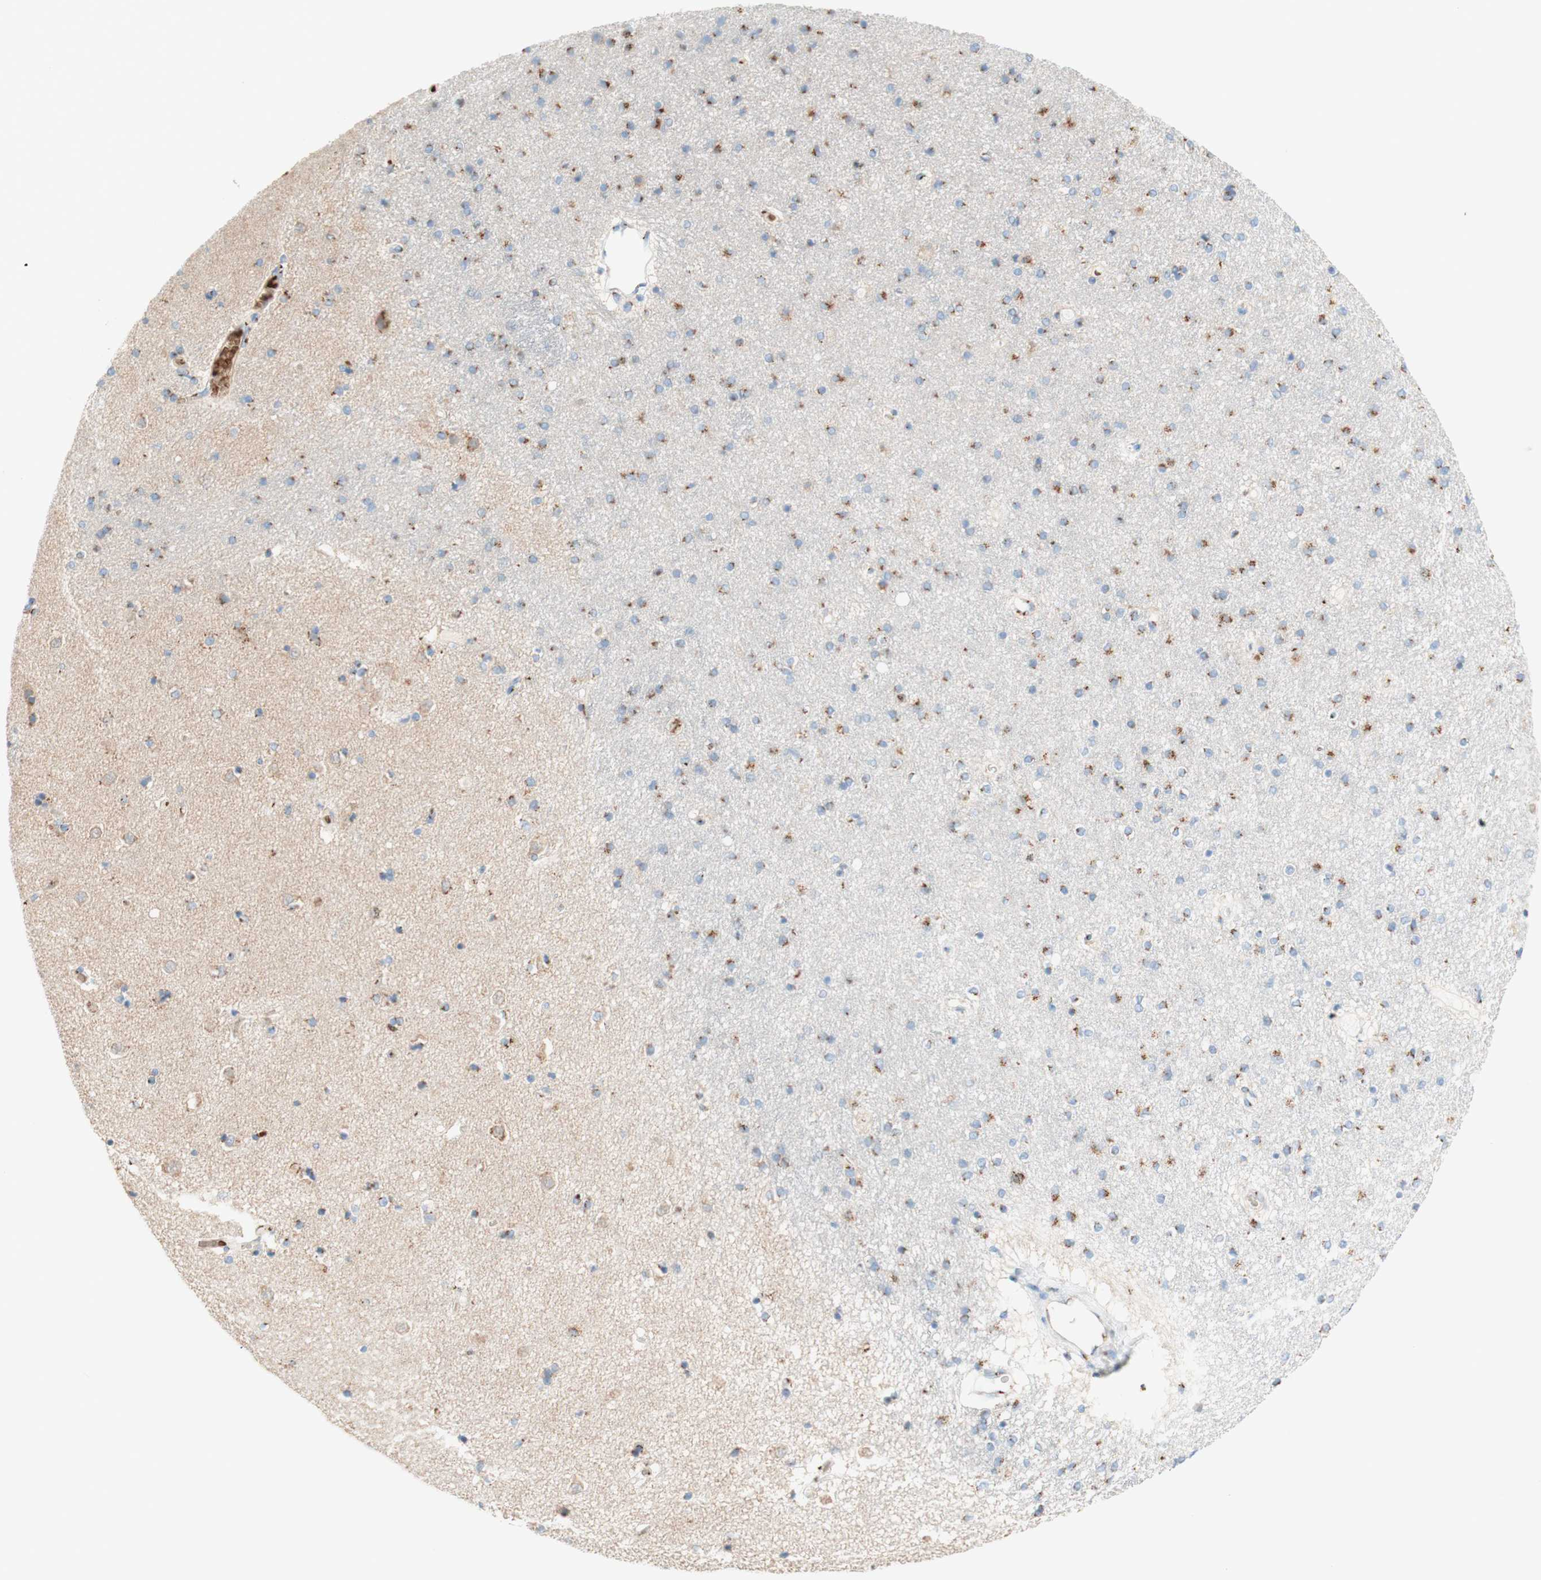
{"staining": {"intensity": "moderate", "quantity": "25%-75%", "location": "cytoplasmic/membranous"}, "tissue": "caudate", "cell_type": "Glial cells", "image_type": "normal", "snomed": [{"axis": "morphology", "description": "Normal tissue, NOS"}, {"axis": "topography", "description": "Lateral ventricle wall"}], "caption": "About 25%-75% of glial cells in benign caudate display moderate cytoplasmic/membranous protein positivity as visualized by brown immunohistochemical staining.", "gene": "GOLGB1", "patient": {"sex": "female", "age": 54}}